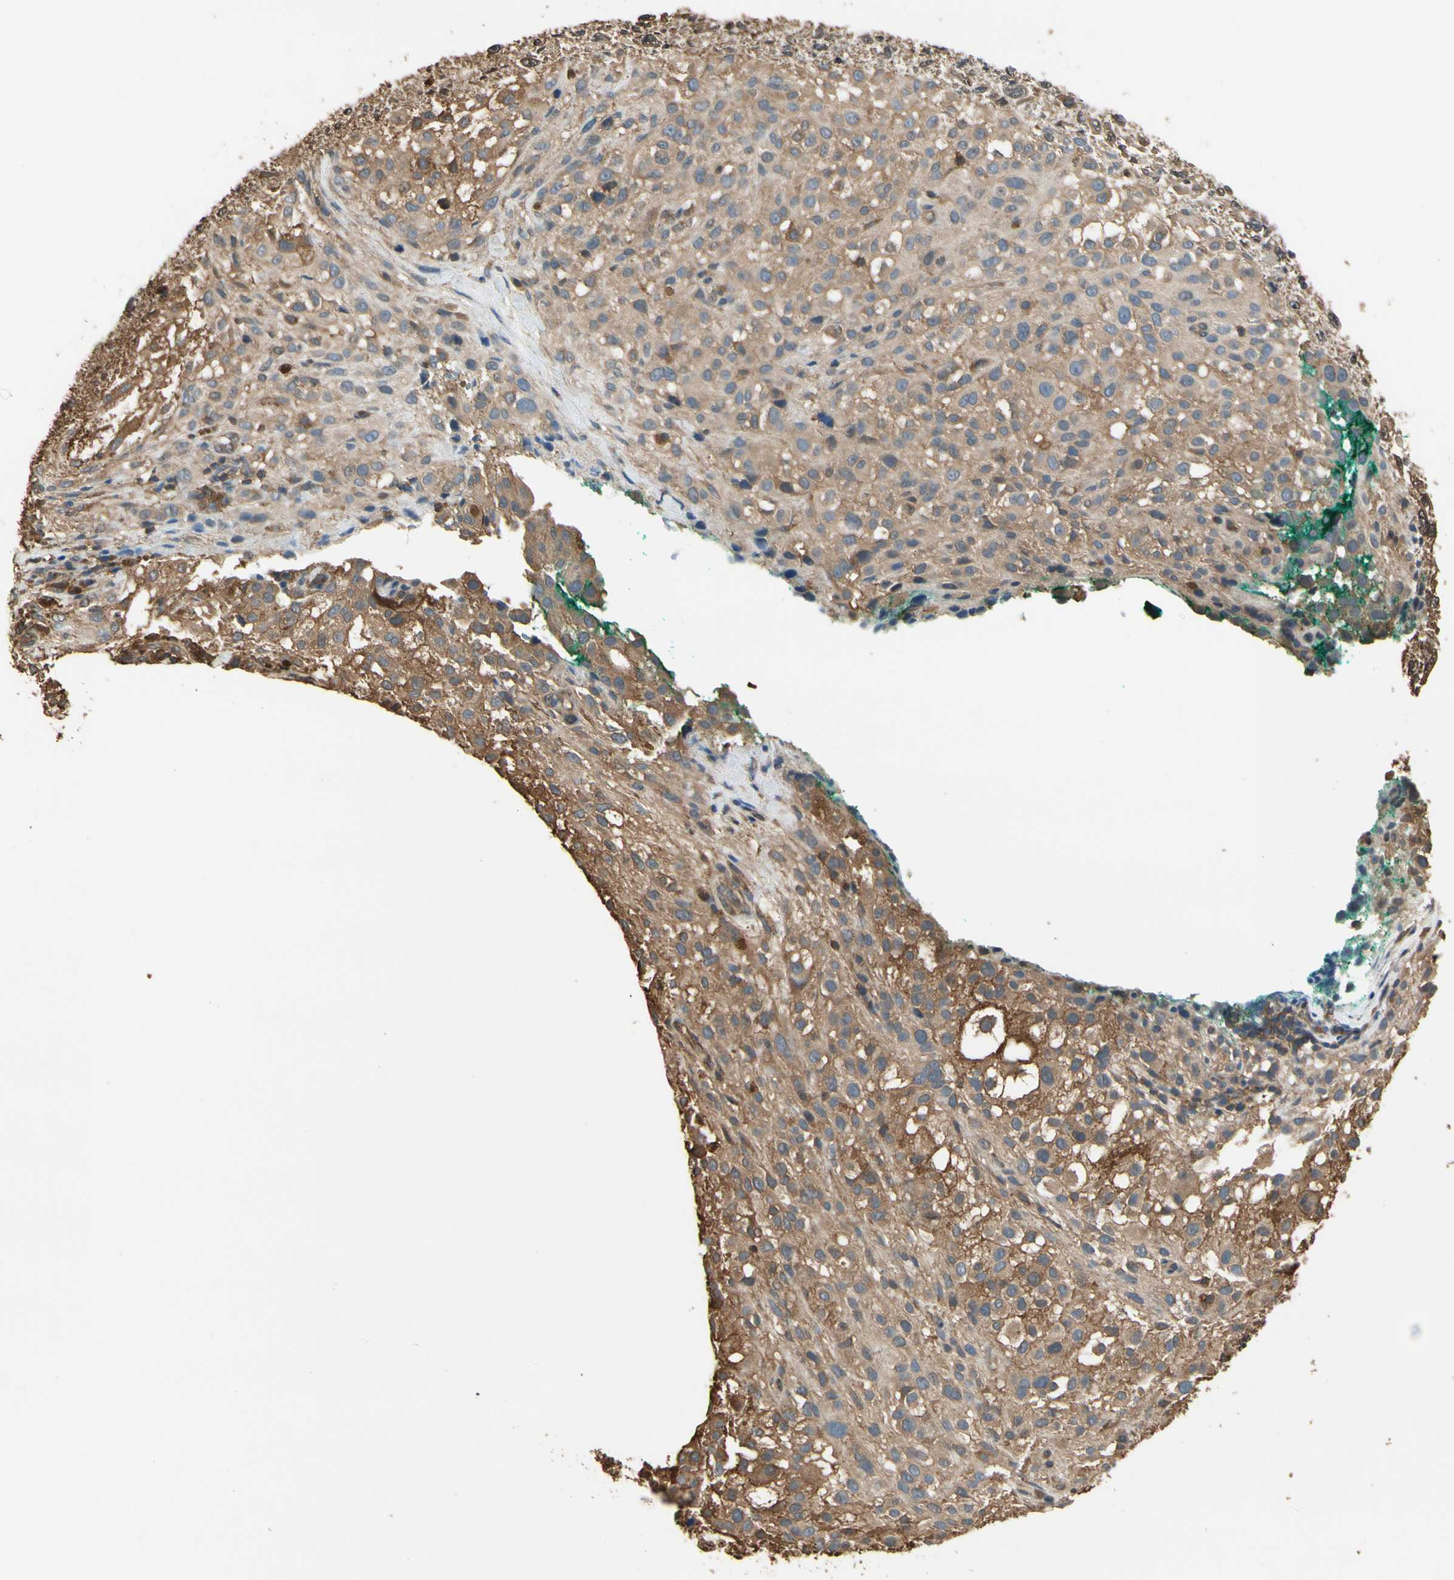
{"staining": {"intensity": "moderate", "quantity": ">75%", "location": "cytoplasmic/membranous"}, "tissue": "melanoma", "cell_type": "Tumor cells", "image_type": "cancer", "snomed": [{"axis": "morphology", "description": "Necrosis, NOS"}, {"axis": "morphology", "description": "Malignant melanoma, NOS"}, {"axis": "topography", "description": "Skin"}], "caption": "Melanoma stained with DAB (3,3'-diaminobenzidine) immunohistochemistry demonstrates medium levels of moderate cytoplasmic/membranous expression in approximately >75% of tumor cells.", "gene": "YWHAE", "patient": {"sex": "female", "age": 87}}